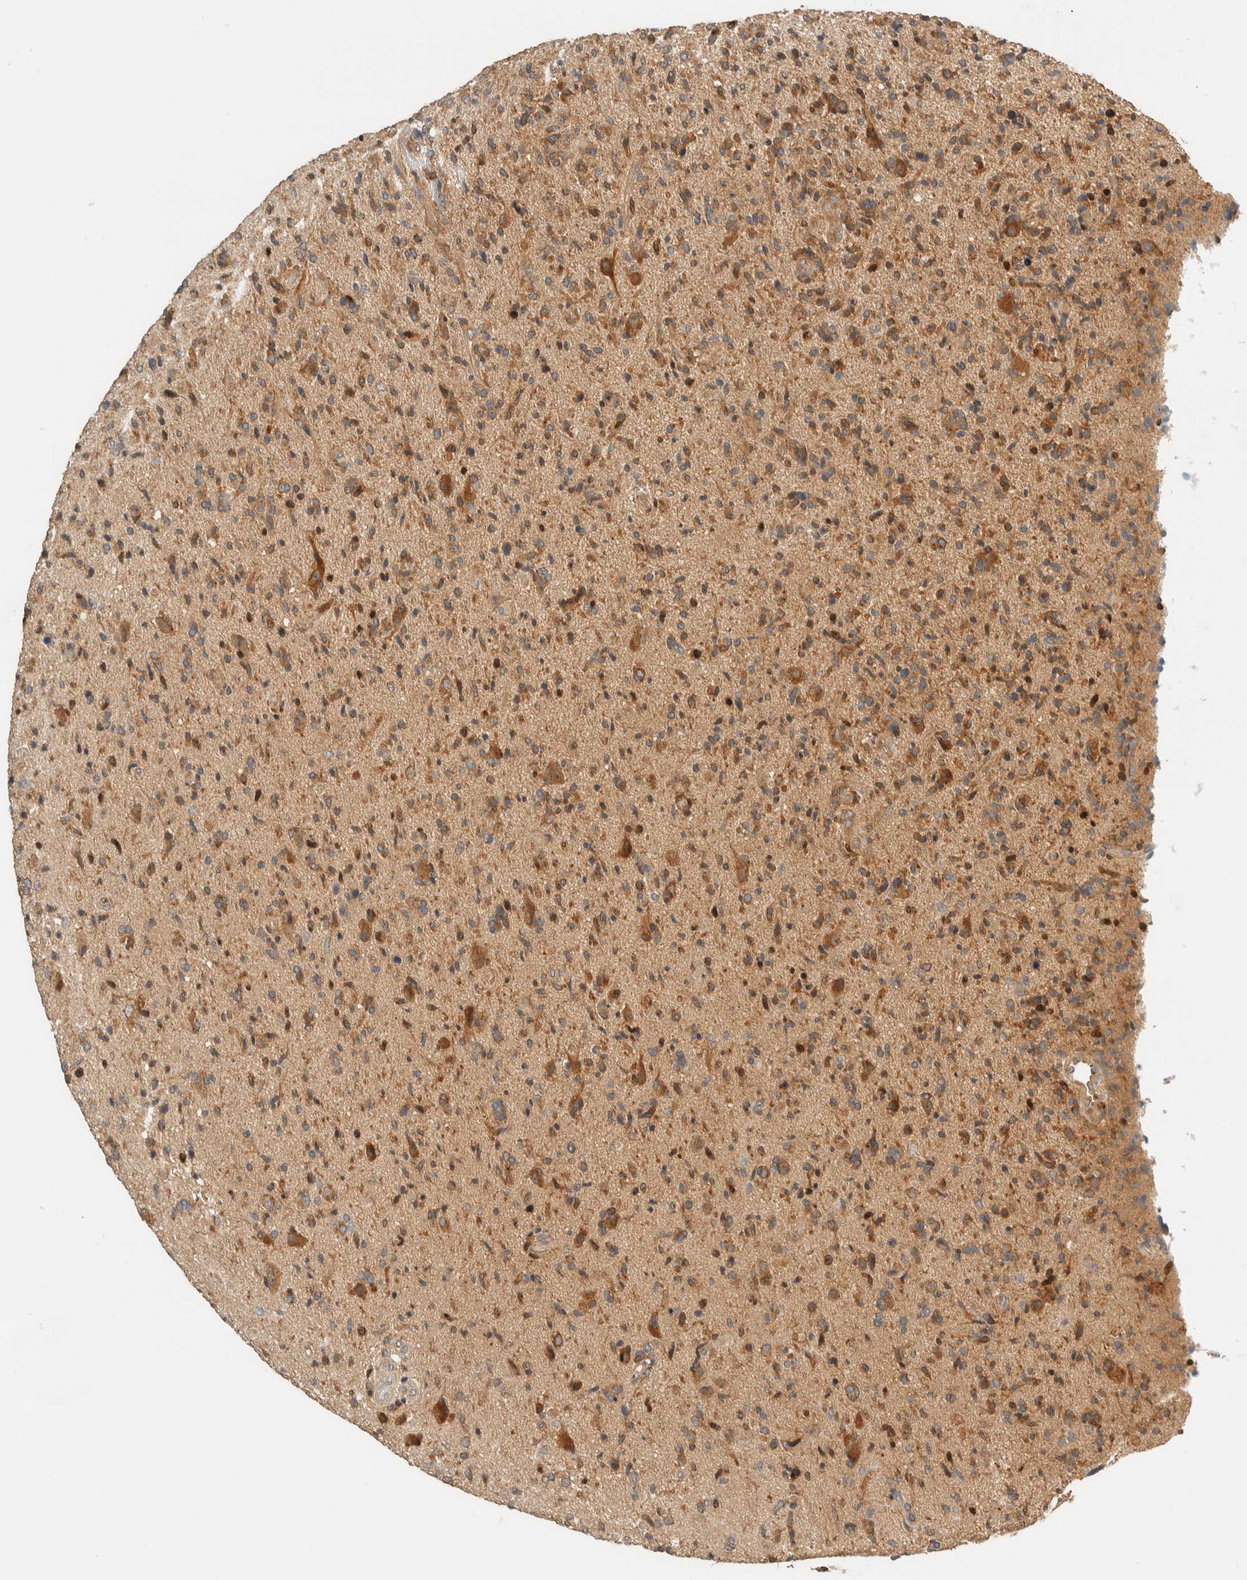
{"staining": {"intensity": "moderate", "quantity": ">75%", "location": "cytoplasmic/membranous"}, "tissue": "glioma", "cell_type": "Tumor cells", "image_type": "cancer", "snomed": [{"axis": "morphology", "description": "Glioma, malignant, High grade"}, {"axis": "topography", "description": "Brain"}], "caption": "Brown immunohistochemical staining in malignant high-grade glioma demonstrates moderate cytoplasmic/membranous positivity in about >75% of tumor cells.", "gene": "ARFGEF1", "patient": {"sex": "male", "age": 72}}